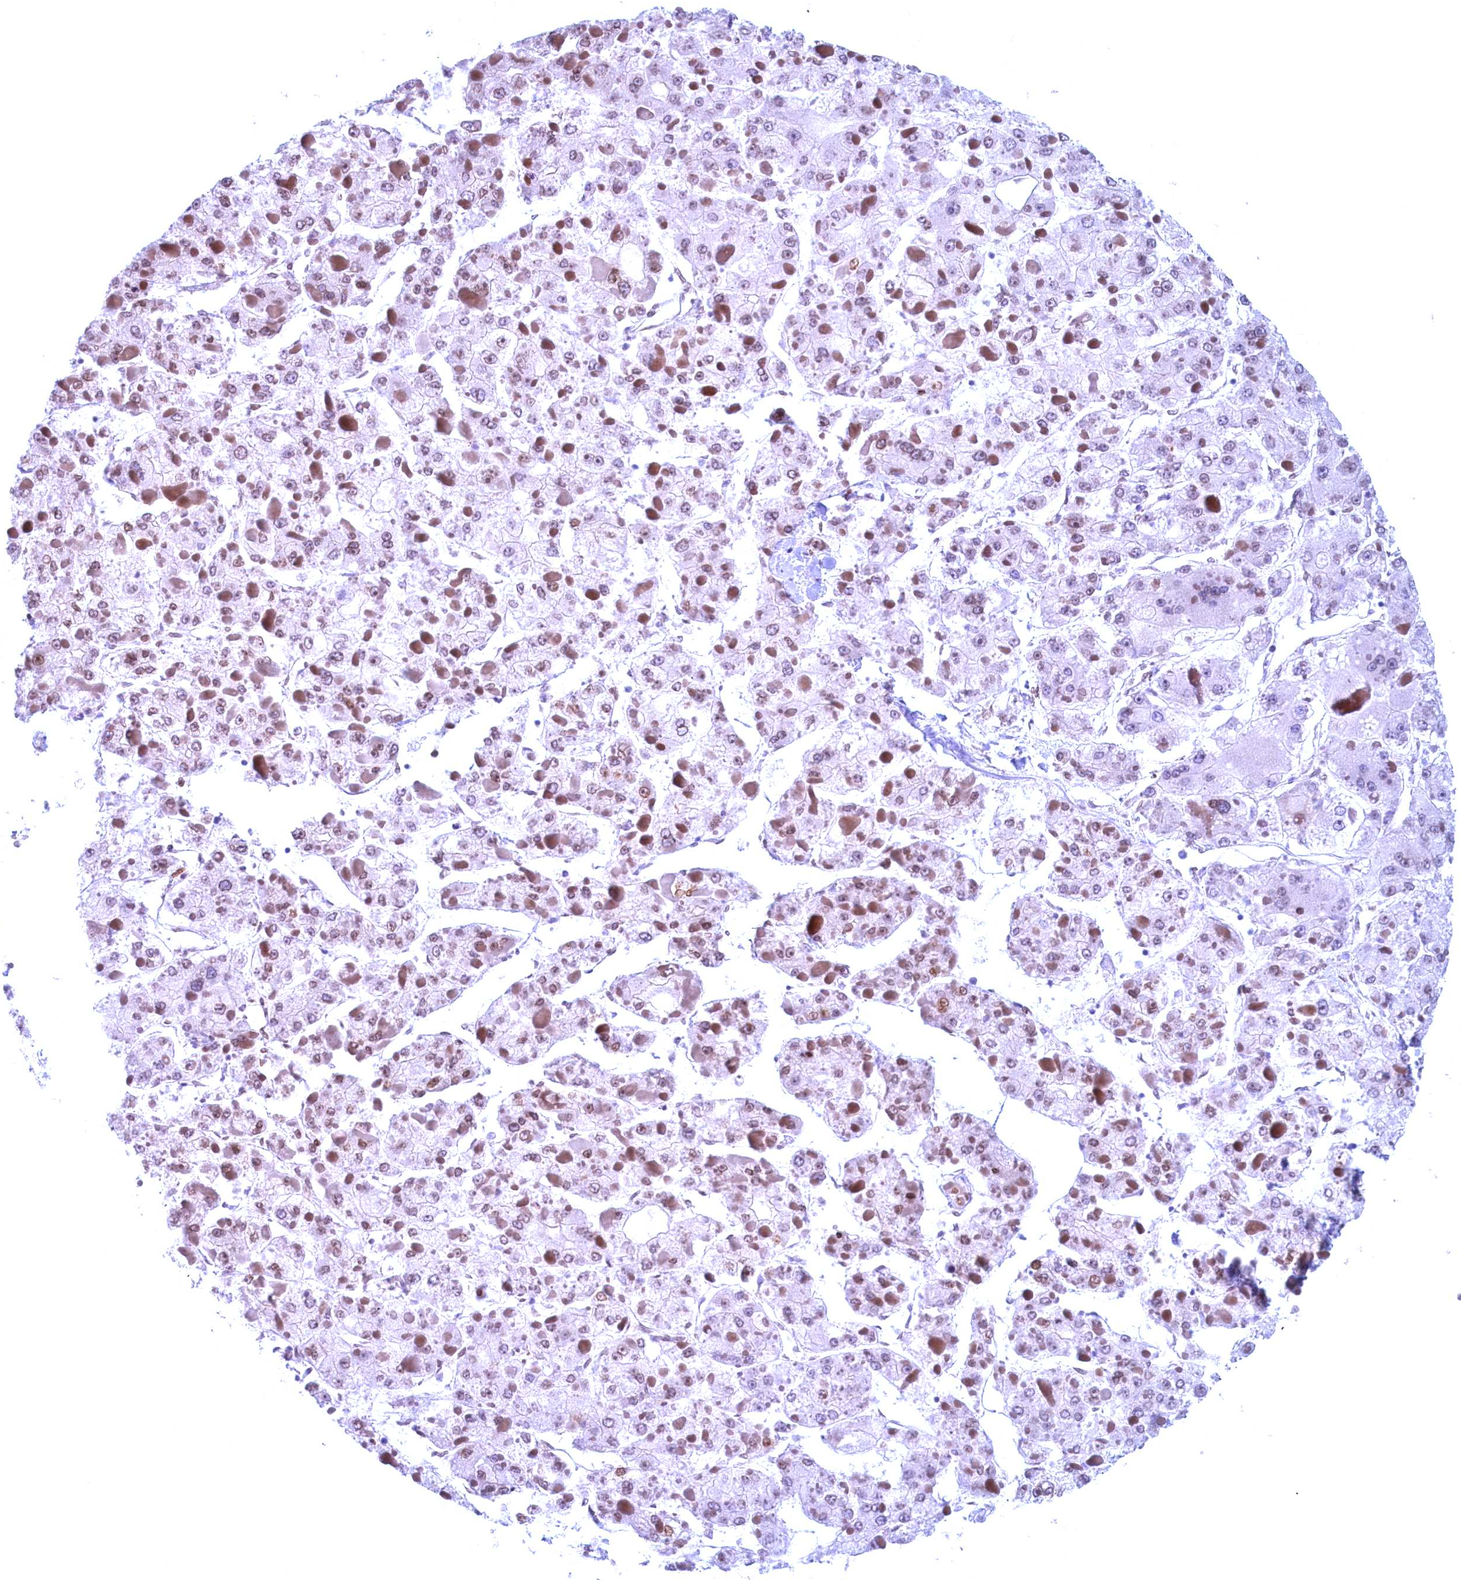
{"staining": {"intensity": "weak", "quantity": "25%-75%", "location": "cytoplasmic/membranous,nuclear"}, "tissue": "liver cancer", "cell_type": "Tumor cells", "image_type": "cancer", "snomed": [{"axis": "morphology", "description": "Carcinoma, Hepatocellular, NOS"}, {"axis": "topography", "description": "Liver"}], "caption": "Immunohistochemistry (IHC) histopathology image of liver cancer stained for a protein (brown), which demonstrates low levels of weak cytoplasmic/membranous and nuclear positivity in about 25%-75% of tumor cells.", "gene": "GPSM1", "patient": {"sex": "female", "age": 73}}